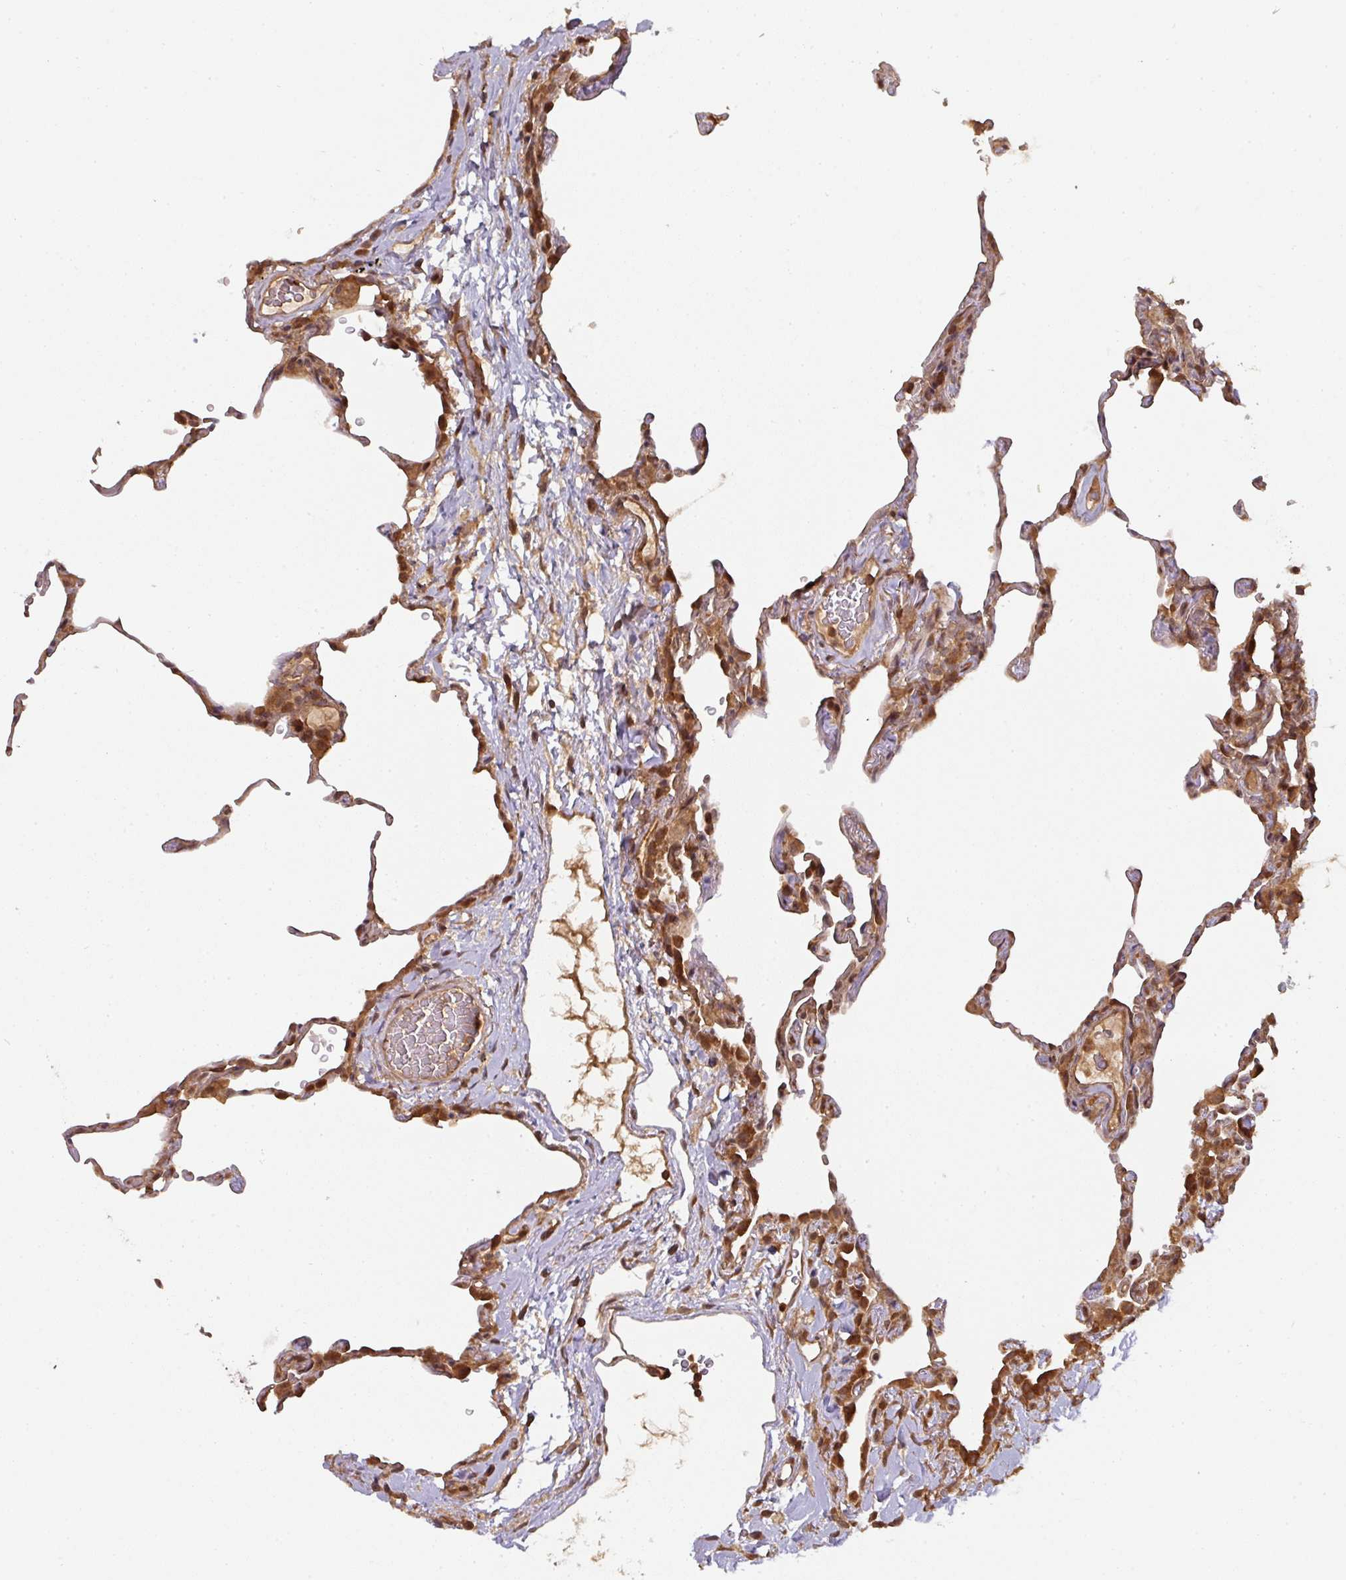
{"staining": {"intensity": "moderate", "quantity": "25%-75%", "location": "cytoplasmic/membranous"}, "tissue": "lung", "cell_type": "Alveolar cells", "image_type": "normal", "snomed": [{"axis": "morphology", "description": "Normal tissue, NOS"}, {"axis": "topography", "description": "Lung"}], "caption": "Immunohistochemistry (IHC) staining of normal lung, which exhibits medium levels of moderate cytoplasmic/membranous positivity in about 25%-75% of alveolar cells indicating moderate cytoplasmic/membranous protein staining. The staining was performed using DAB (3,3'-diaminobenzidine) (brown) for protein detection and nuclei were counterstained in hematoxylin (blue).", "gene": "EIF4EBP2", "patient": {"sex": "female", "age": 57}}